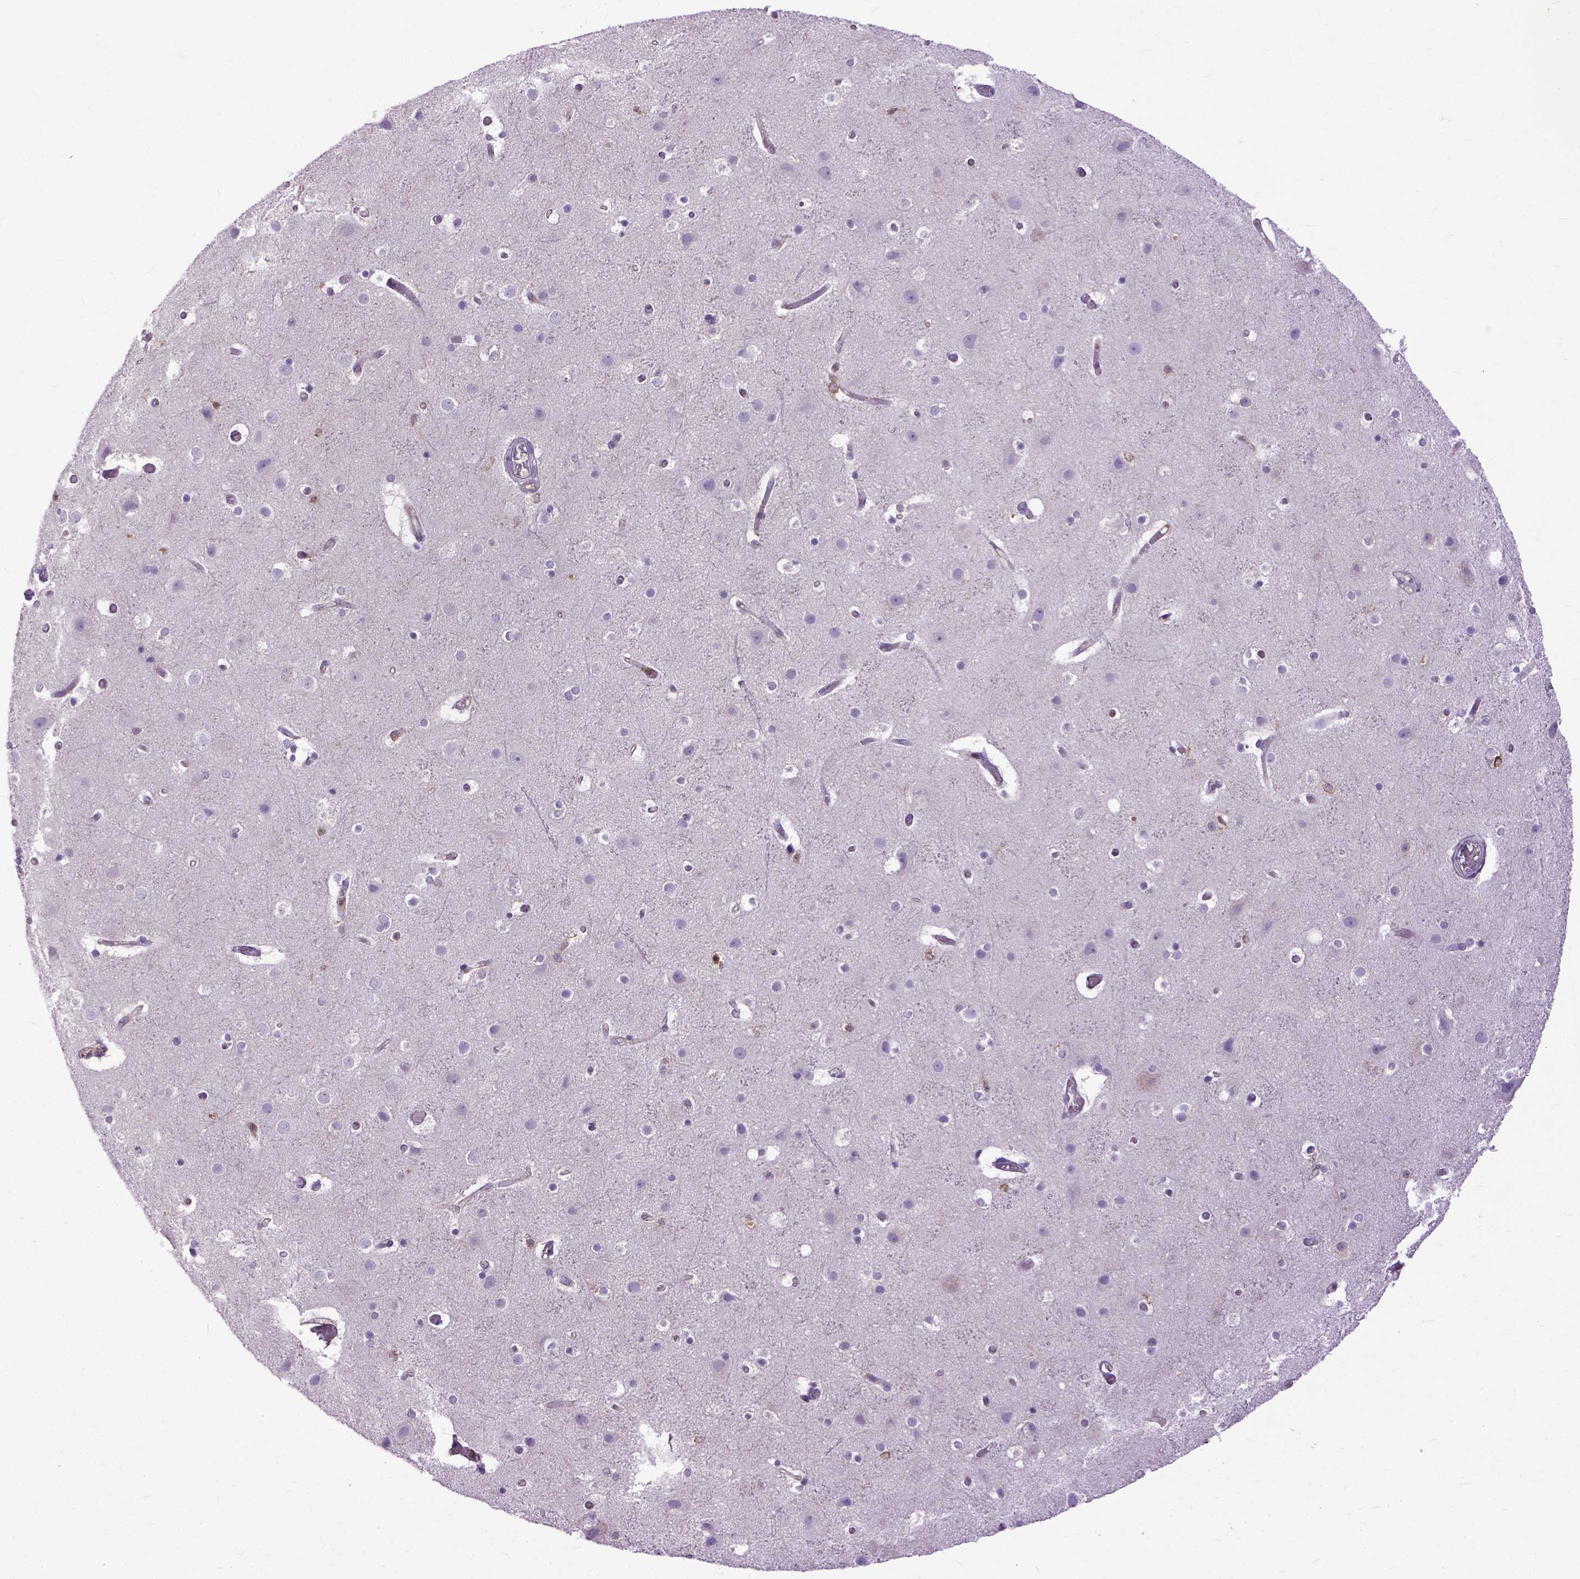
{"staining": {"intensity": "weak", "quantity": "25%-75%", "location": "cytoplasmic/membranous"}, "tissue": "cerebral cortex", "cell_type": "Endothelial cells", "image_type": "normal", "snomed": [{"axis": "morphology", "description": "Normal tissue, NOS"}, {"axis": "topography", "description": "Cerebral cortex"}], "caption": "This photomicrograph reveals immunohistochemistry staining of benign human cerebral cortex, with low weak cytoplasmic/membranous expression in about 25%-75% of endothelial cells.", "gene": "NAMPT", "patient": {"sex": "female", "age": 52}}